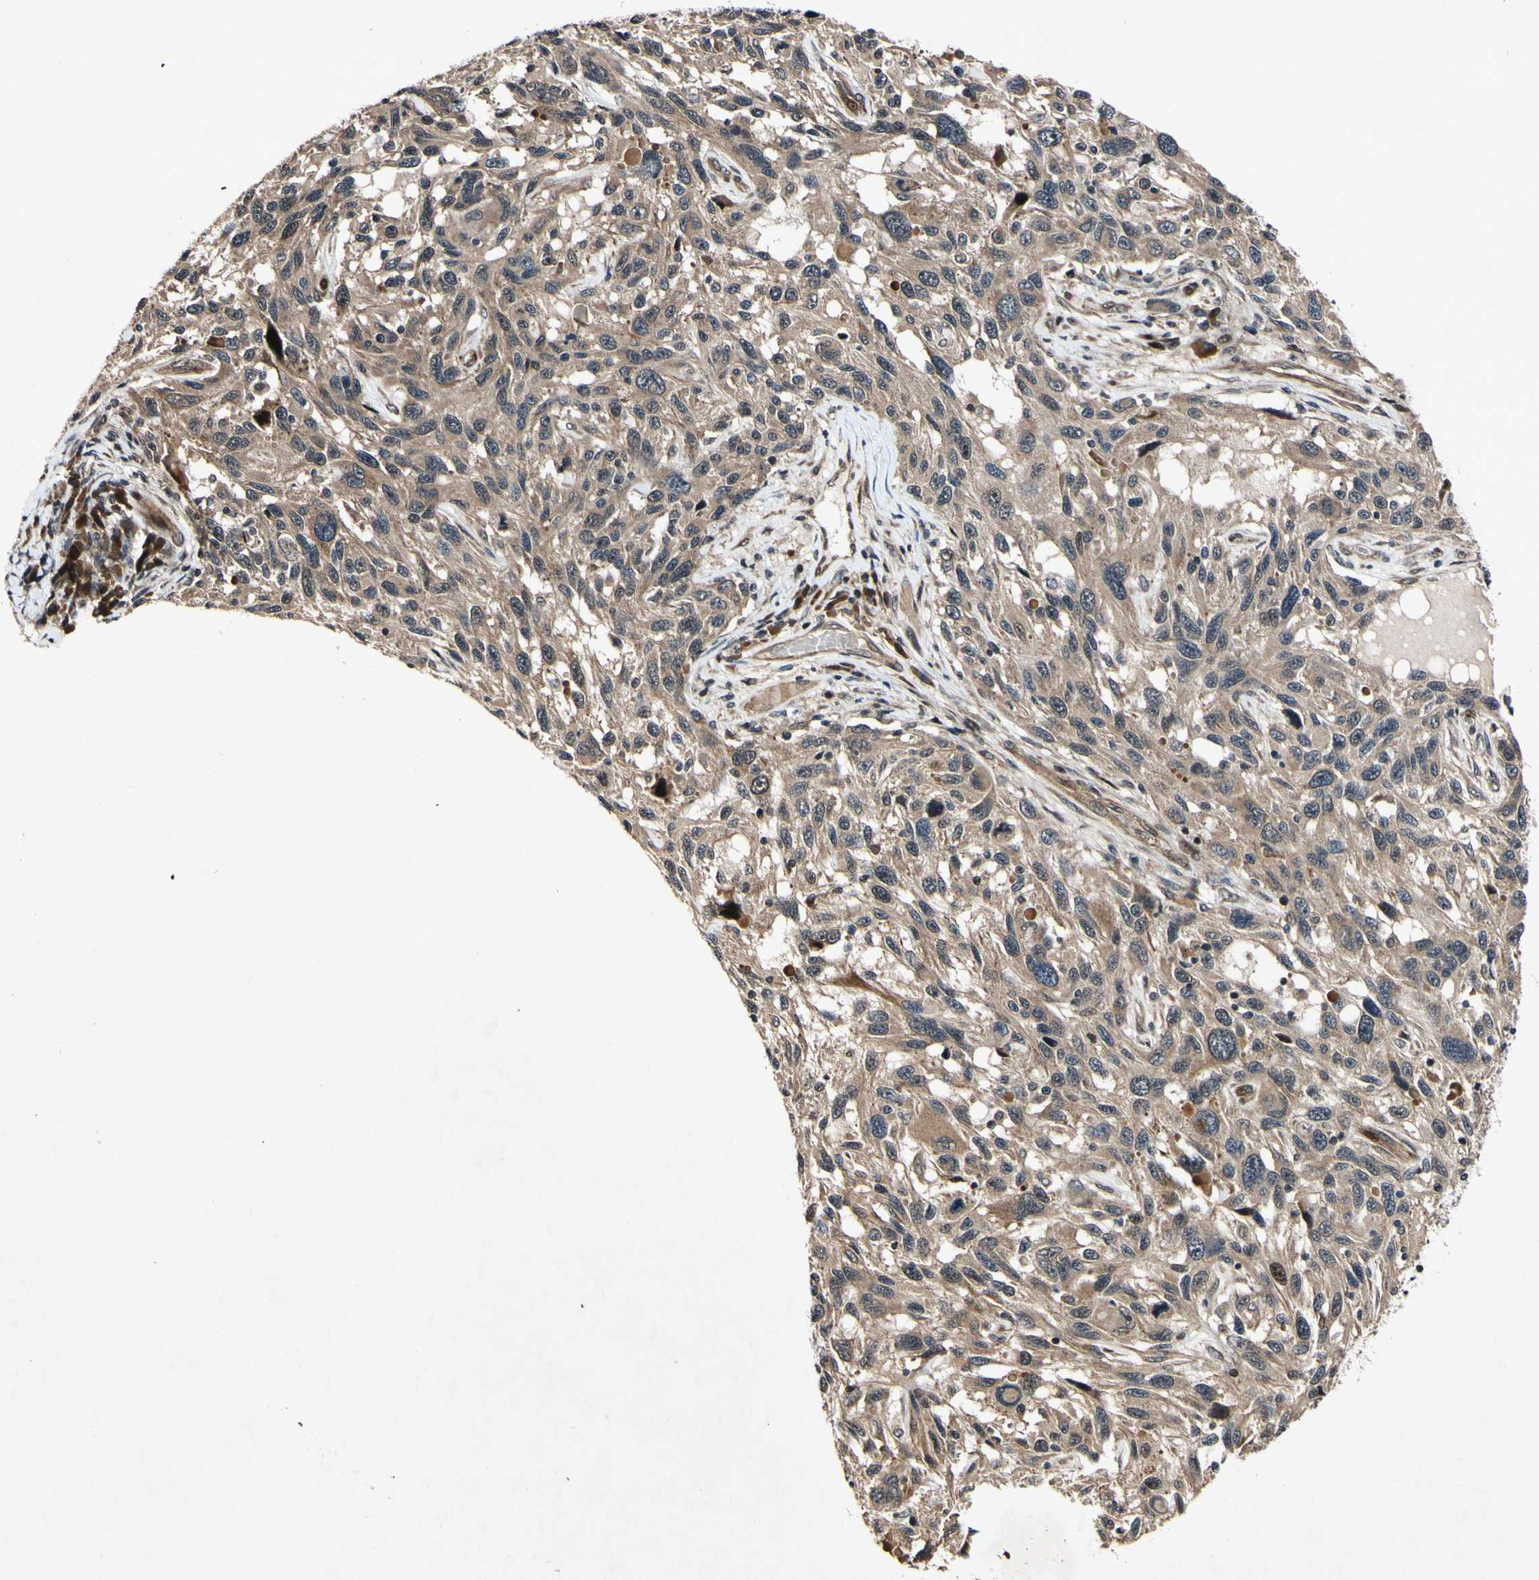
{"staining": {"intensity": "moderate", "quantity": ">75%", "location": "cytoplasmic/membranous"}, "tissue": "melanoma", "cell_type": "Tumor cells", "image_type": "cancer", "snomed": [{"axis": "morphology", "description": "Malignant melanoma, NOS"}, {"axis": "topography", "description": "Skin"}], "caption": "IHC photomicrograph of human malignant melanoma stained for a protein (brown), which exhibits medium levels of moderate cytoplasmic/membranous expression in approximately >75% of tumor cells.", "gene": "CSNK1E", "patient": {"sex": "male", "age": 53}}